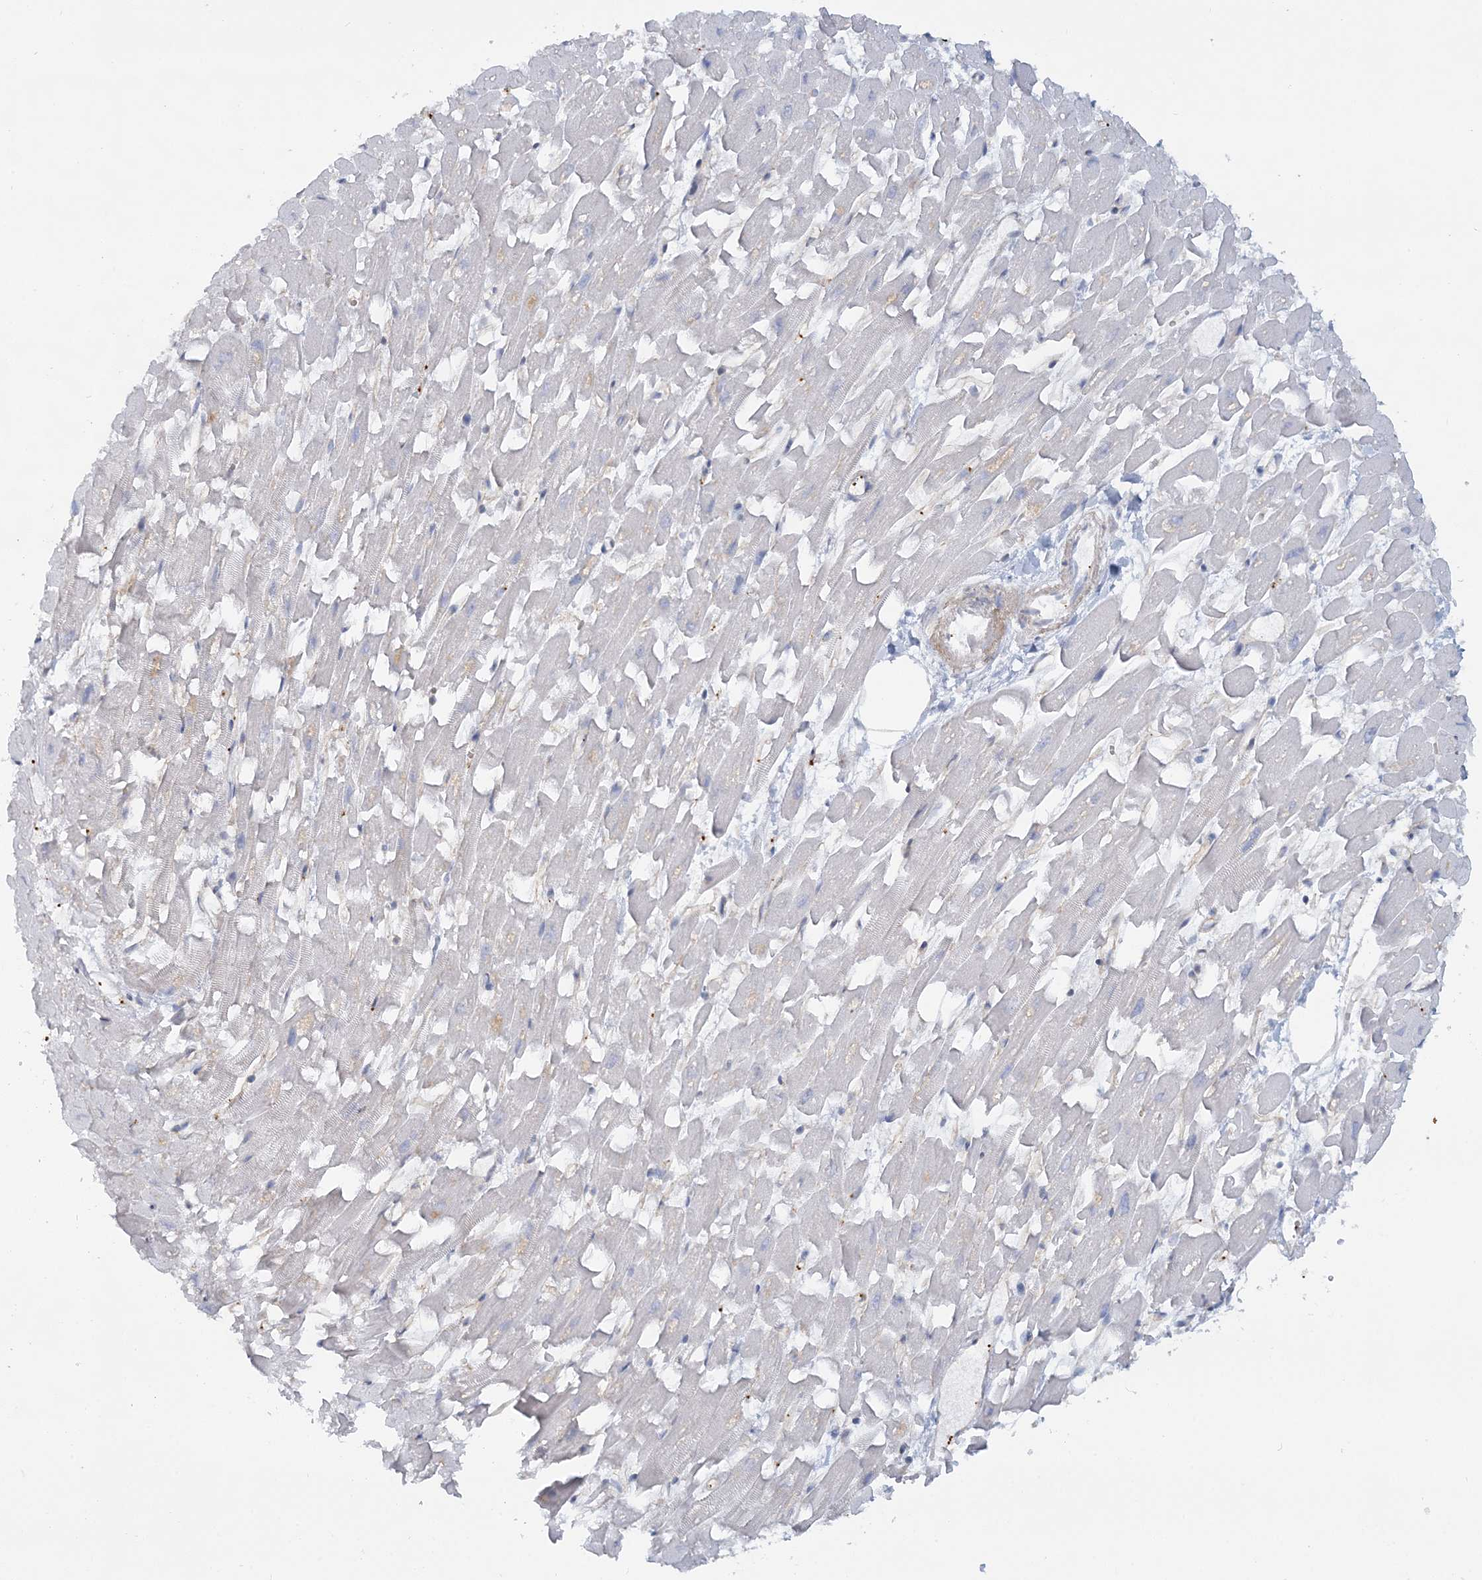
{"staining": {"intensity": "negative", "quantity": "none", "location": "none"}, "tissue": "heart muscle", "cell_type": "Cardiomyocytes", "image_type": "normal", "snomed": [{"axis": "morphology", "description": "Normal tissue, NOS"}, {"axis": "topography", "description": "Heart"}], "caption": "Immunohistochemical staining of normal heart muscle exhibits no significant expression in cardiomyocytes.", "gene": "CUEDC2", "patient": {"sex": "female", "age": 64}}